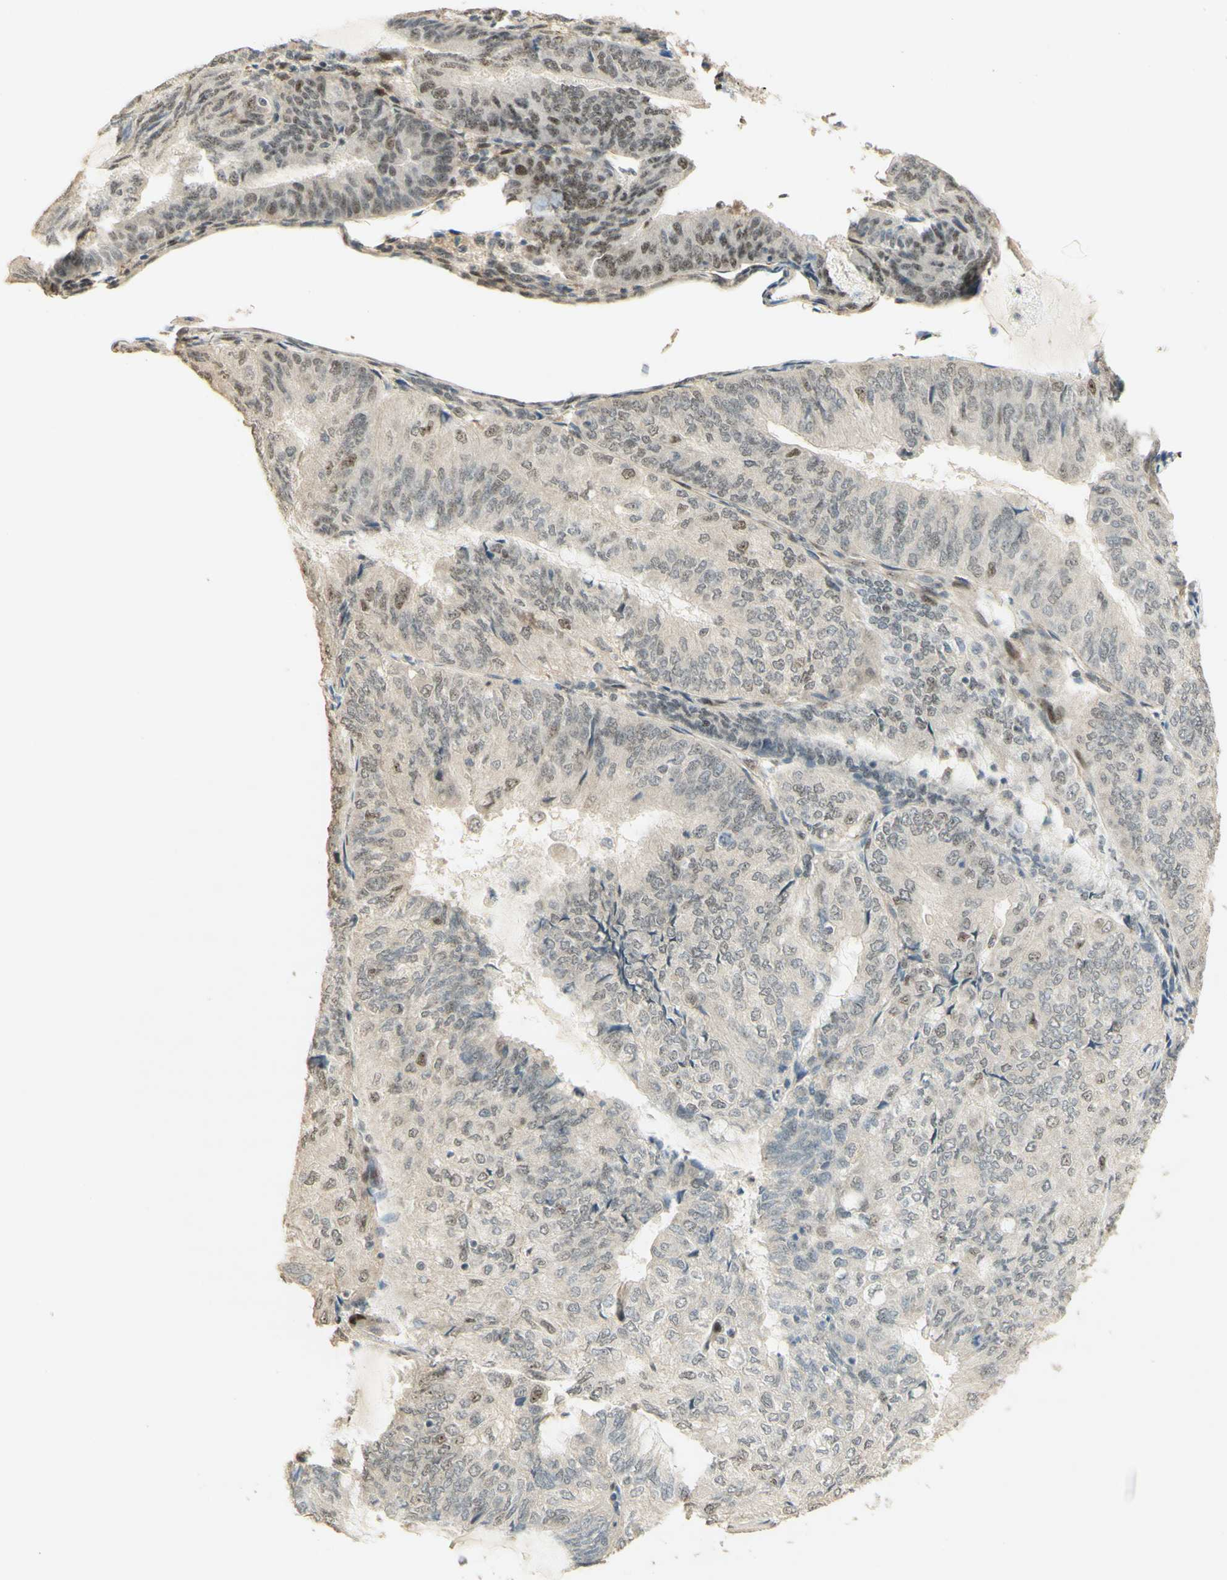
{"staining": {"intensity": "weak", "quantity": "<25%", "location": "nuclear"}, "tissue": "endometrial cancer", "cell_type": "Tumor cells", "image_type": "cancer", "snomed": [{"axis": "morphology", "description": "Adenocarcinoma, NOS"}, {"axis": "topography", "description": "Endometrium"}], "caption": "Tumor cells are negative for protein expression in human adenocarcinoma (endometrial). (DAB immunohistochemistry visualized using brightfield microscopy, high magnification).", "gene": "FOXP1", "patient": {"sex": "female", "age": 81}}